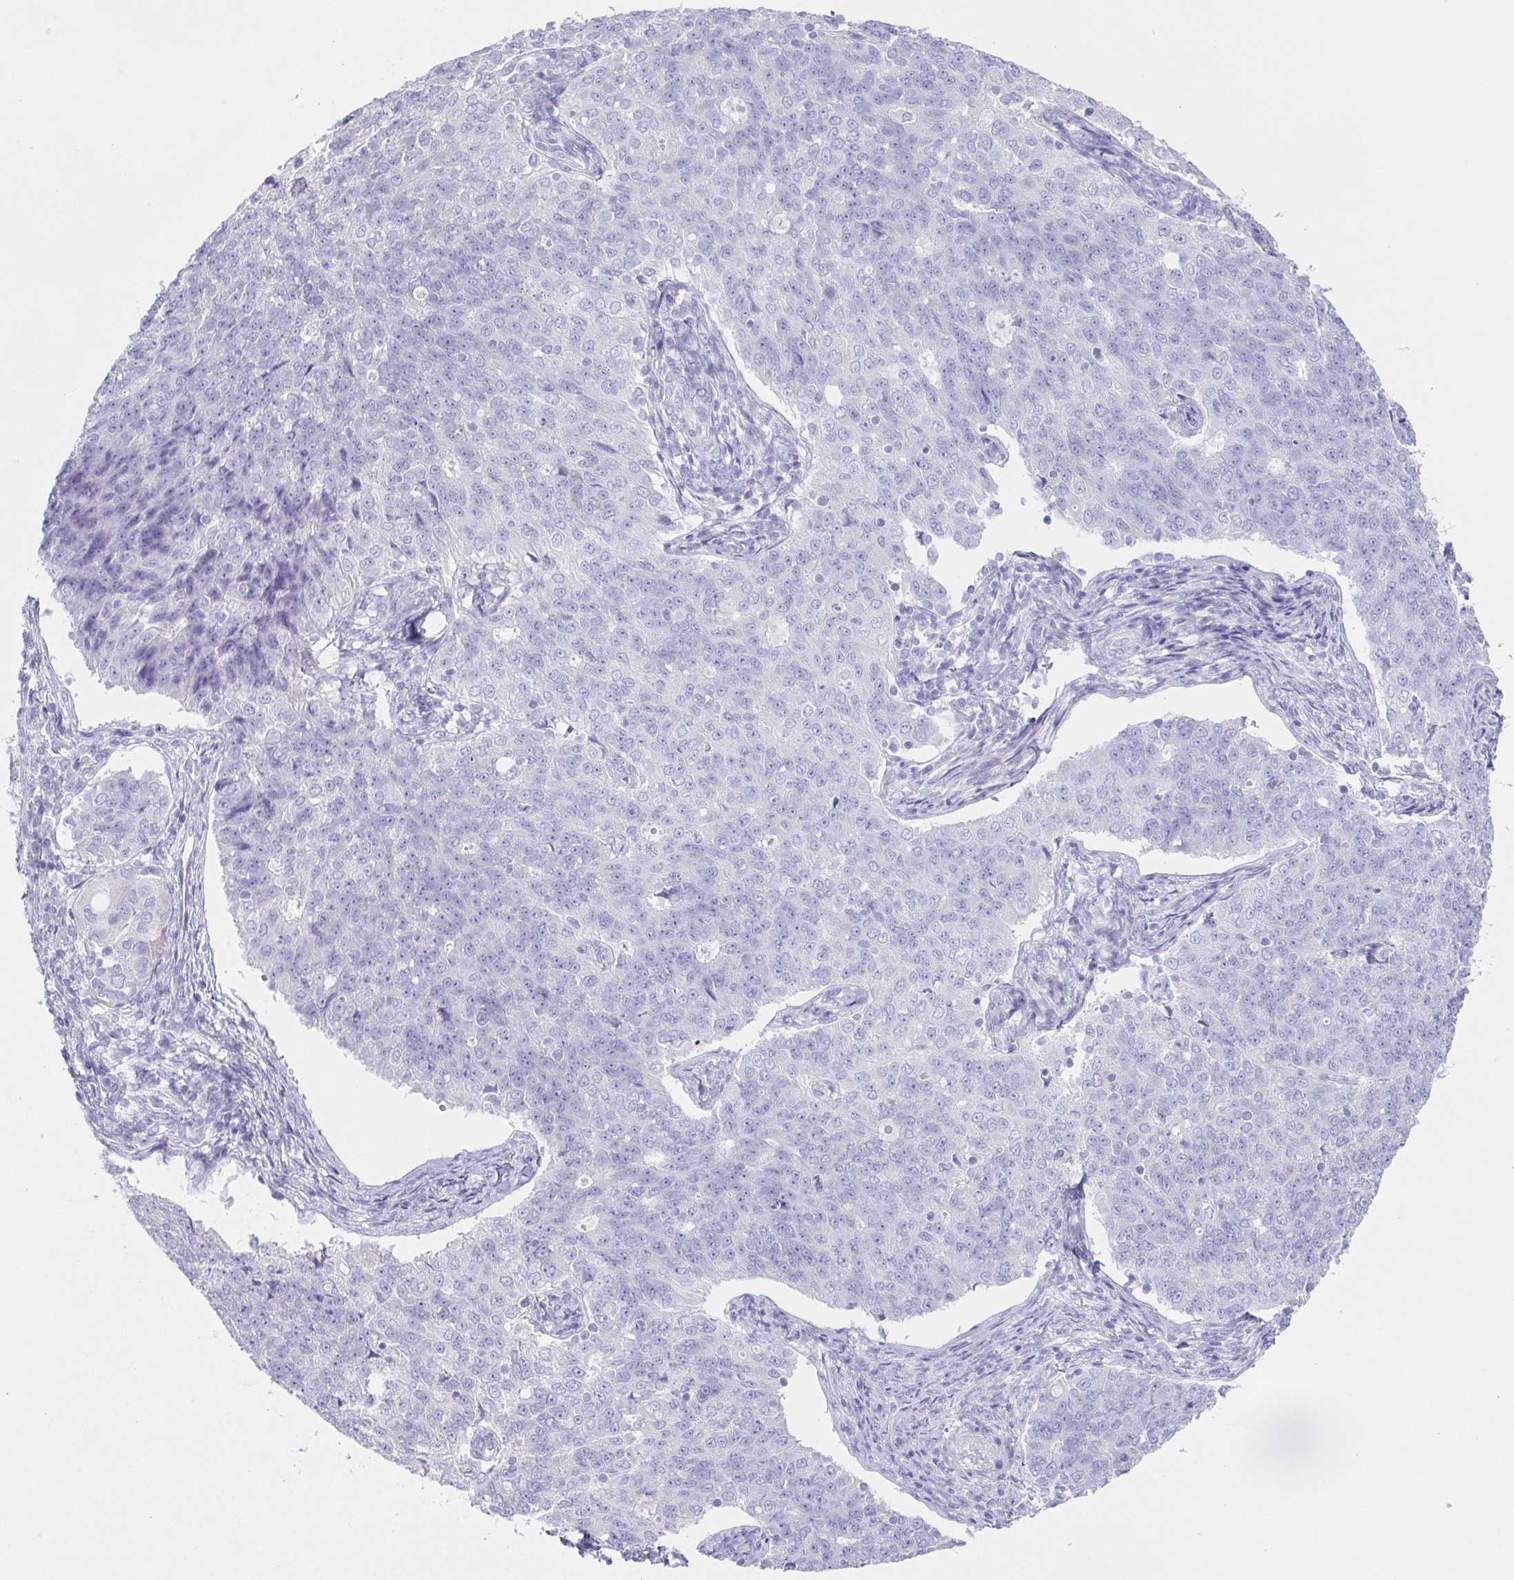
{"staining": {"intensity": "negative", "quantity": "none", "location": "none"}, "tissue": "endometrial cancer", "cell_type": "Tumor cells", "image_type": "cancer", "snomed": [{"axis": "morphology", "description": "Adenocarcinoma, NOS"}, {"axis": "topography", "description": "Endometrium"}], "caption": "IHC photomicrograph of endometrial cancer stained for a protein (brown), which reveals no positivity in tumor cells. Nuclei are stained in blue.", "gene": "HDGFL1", "patient": {"sex": "female", "age": 43}}